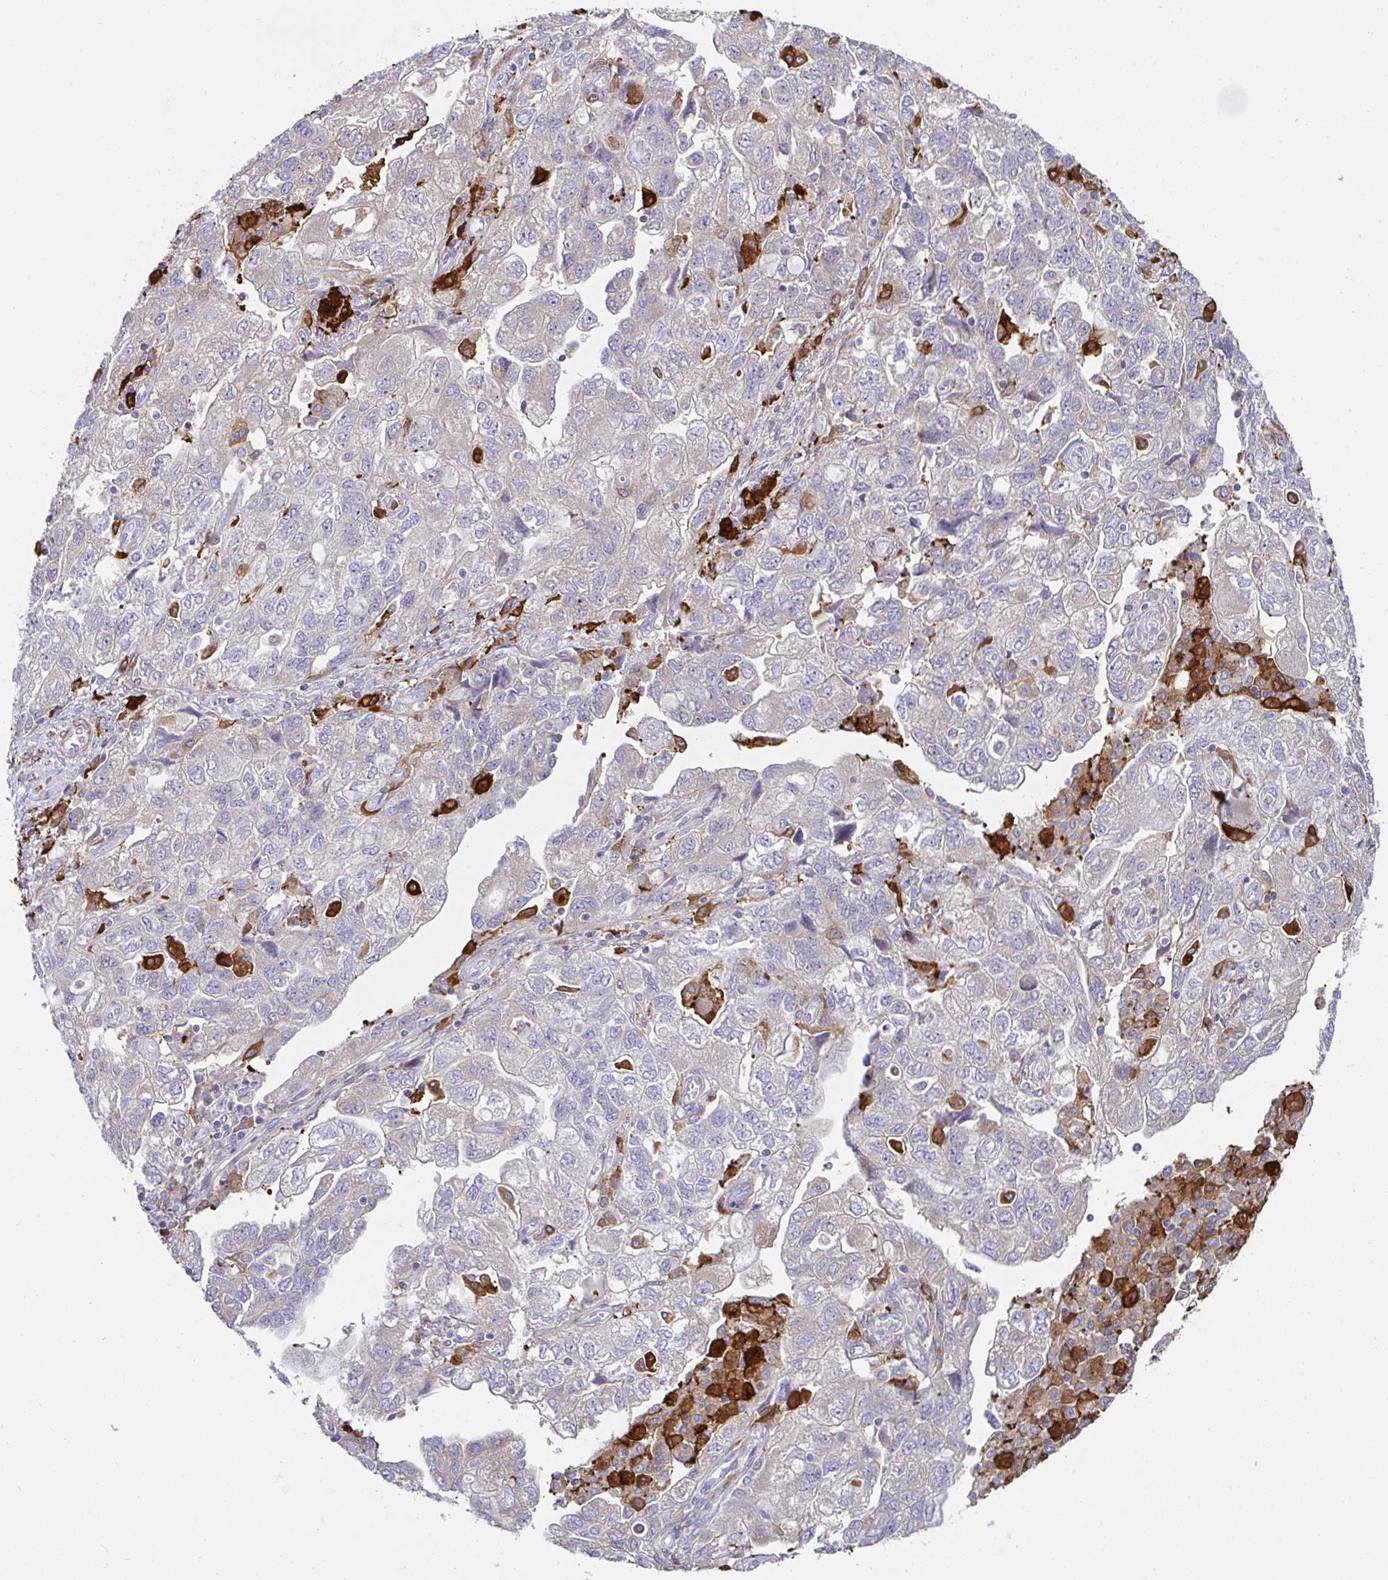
{"staining": {"intensity": "weak", "quantity": "25%-75%", "location": "cytoplasmic/membranous"}, "tissue": "ovarian cancer", "cell_type": "Tumor cells", "image_type": "cancer", "snomed": [{"axis": "morphology", "description": "Carcinoma, NOS"}, {"axis": "morphology", "description": "Cystadenocarcinoma, serous, NOS"}, {"axis": "topography", "description": "Ovary"}], "caption": "Serous cystadenocarcinoma (ovarian) stained with DAB immunohistochemistry (IHC) shows low levels of weak cytoplasmic/membranous expression in approximately 25%-75% of tumor cells.", "gene": "FBXL13", "patient": {"sex": "female", "age": 69}}